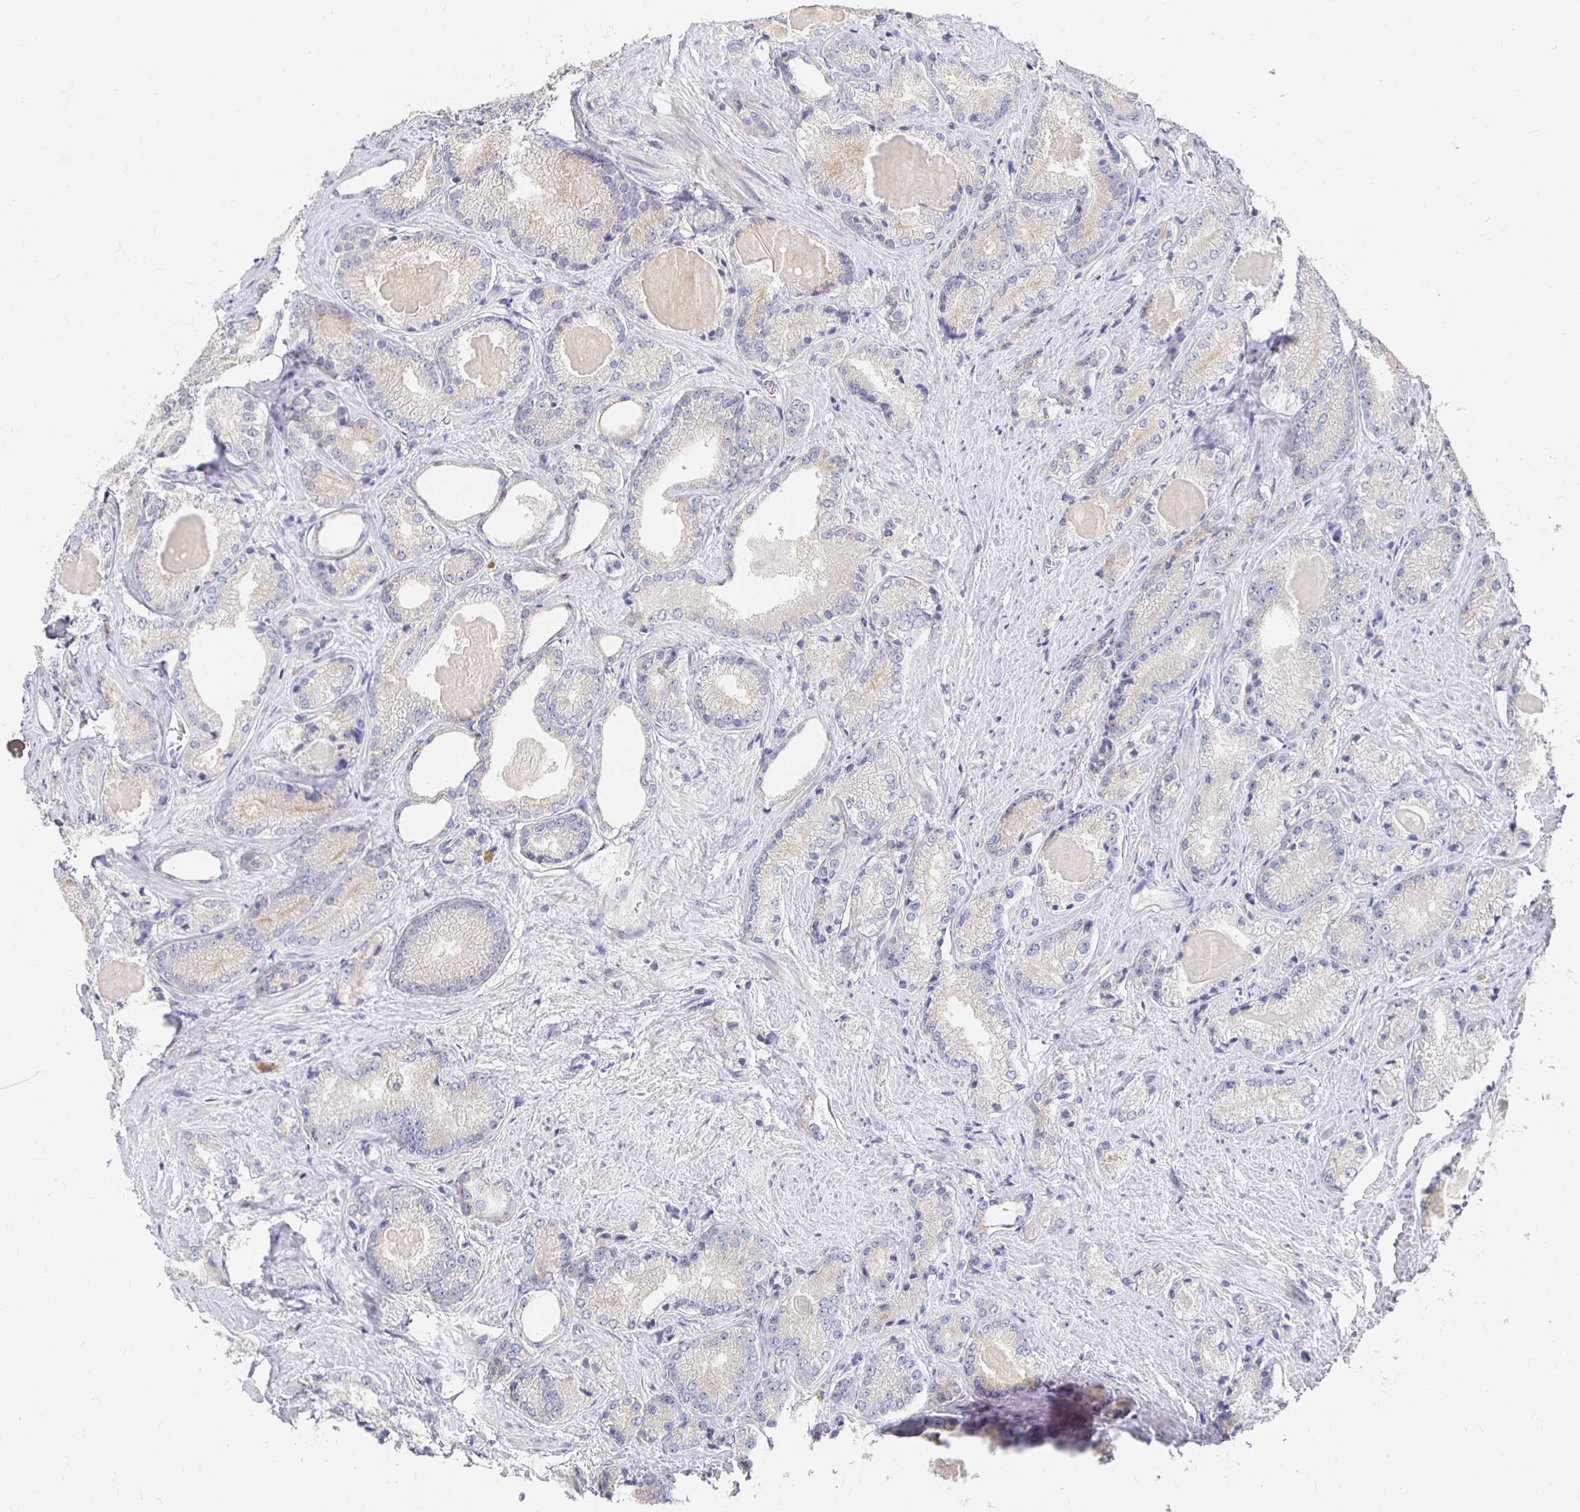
{"staining": {"intensity": "negative", "quantity": "none", "location": "none"}, "tissue": "prostate cancer", "cell_type": "Tumor cells", "image_type": "cancer", "snomed": [{"axis": "morphology", "description": "Adenocarcinoma, NOS"}, {"axis": "morphology", "description": "Adenocarcinoma, Low grade"}, {"axis": "topography", "description": "Prostate"}], "caption": "Immunohistochemistry image of human prostate low-grade adenocarcinoma stained for a protein (brown), which demonstrates no staining in tumor cells.", "gene": "FKRP", "patient": {"sex": "male", "age": 68}}